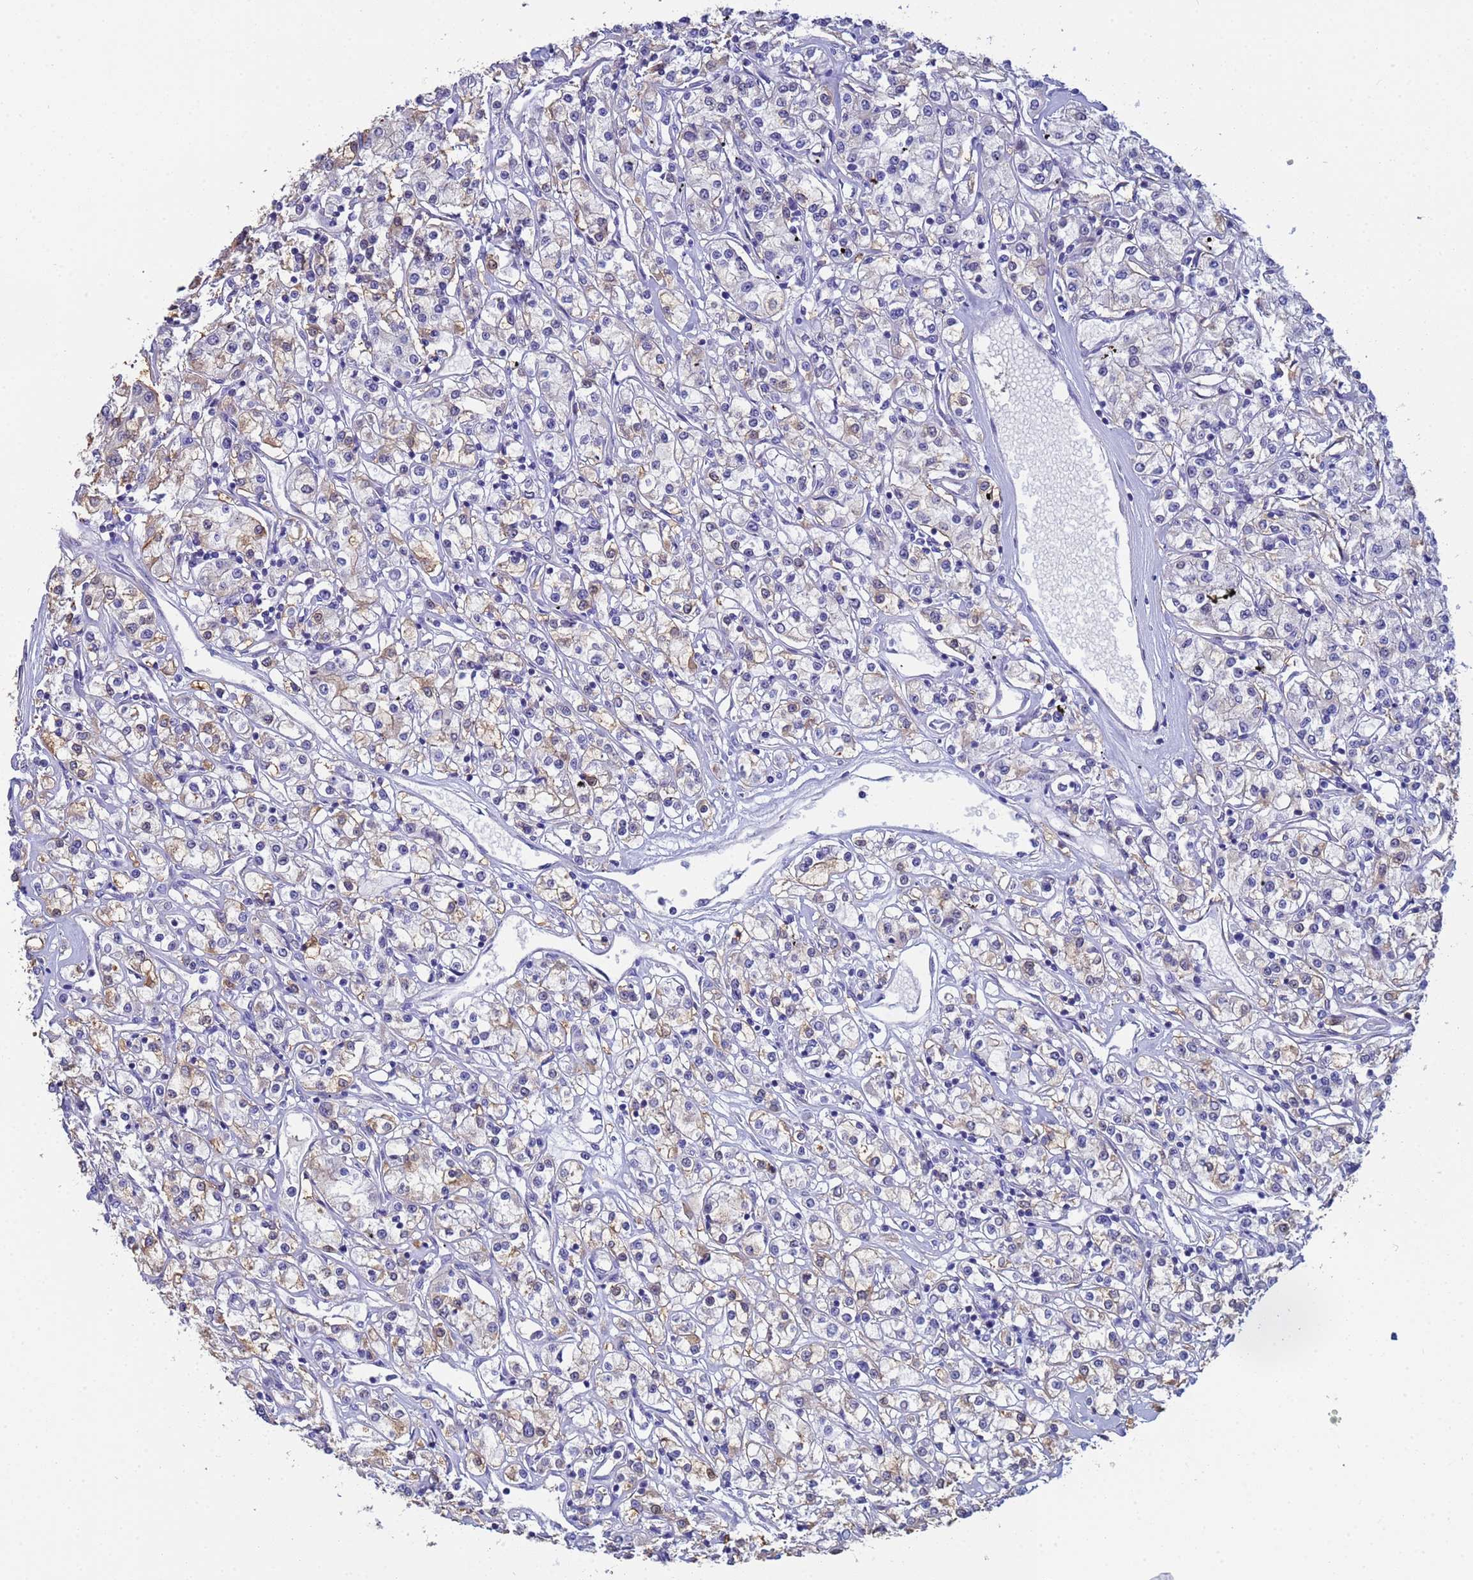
{"staining": {"intensity": "weak", "quantity": "<25%", "location": "cytoplasmic/membranous"}, "tissue": "renal cancer", "cell_type": "Tumor cells", "image_type": "cancer", "snomed": [{"axis": "morphology", "description": "Adenocarcinoma, NOS"}, {"axis": "topography", "description": "Kidney"}], "caption": "Renal adenocarcinoma was stained to show a protein in brown. There is no significant positivity in tumor cells.", "gene": "PPP6R1", "patient": {"sex": "female", "age": 59}}